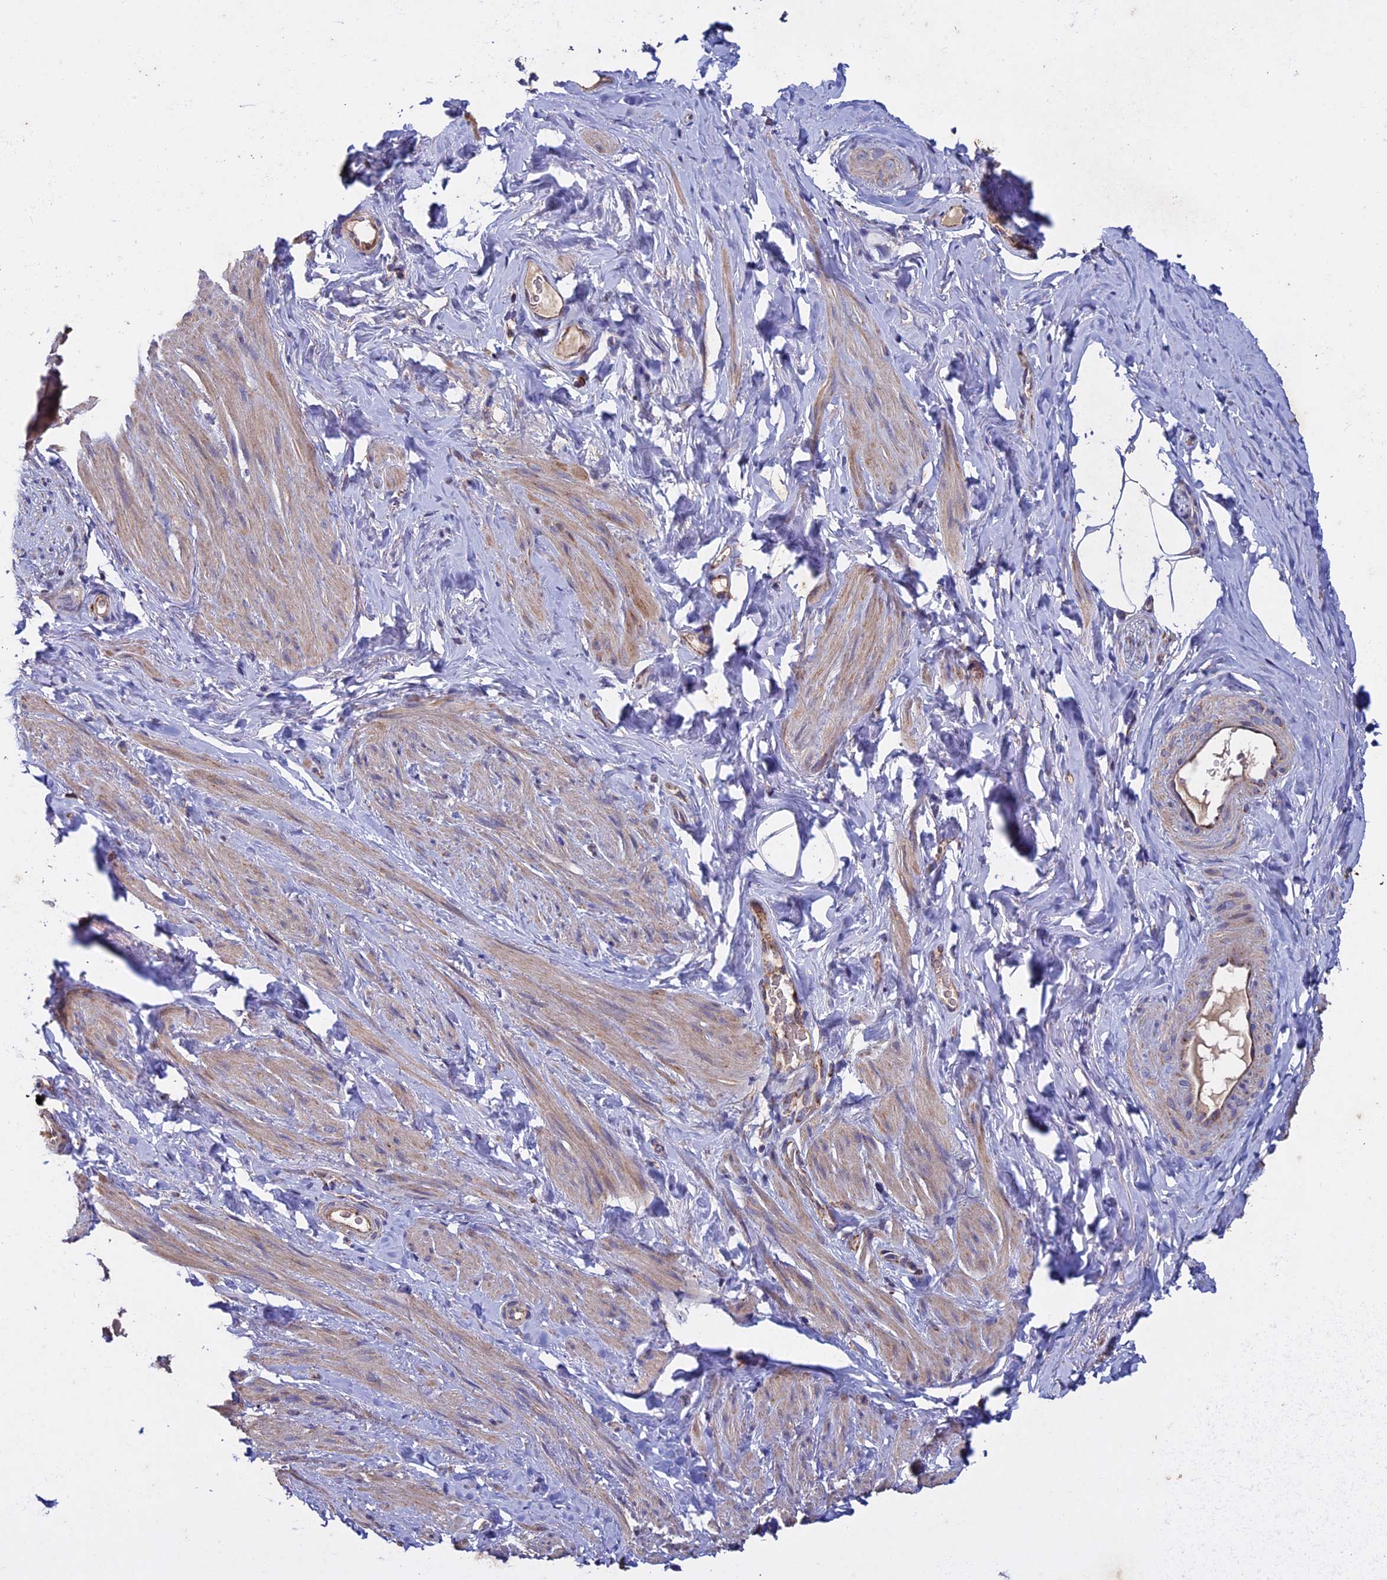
{"staining": {"intensity": "weak", "quantity": "<25%", "location": "cytoplasmic/membranous"}, "tissue": "smooth muscle", "cell_type": "Smooth muscle cells", "image_type": "normal", "snomed": [{"axis": "morphology", "description": "Normal tissue, NOS"}, {"axis": "topography", "description": "Smooth muscle"}, {"axis": "topography", "description": "Peripheral nerve tissue"}], "caption": "Immunohistochemical staining of benign smooth muscle exhibits no significant positivity in smooth muscle cells. Brightfield microscopy of IHC stained with DAB (3,3'-diaminobenzidine) (brown) and hematoxylin (blue), captured at high magnification.", "gene": "RNF17", "patient": {"sex": "male", "age": 69}}